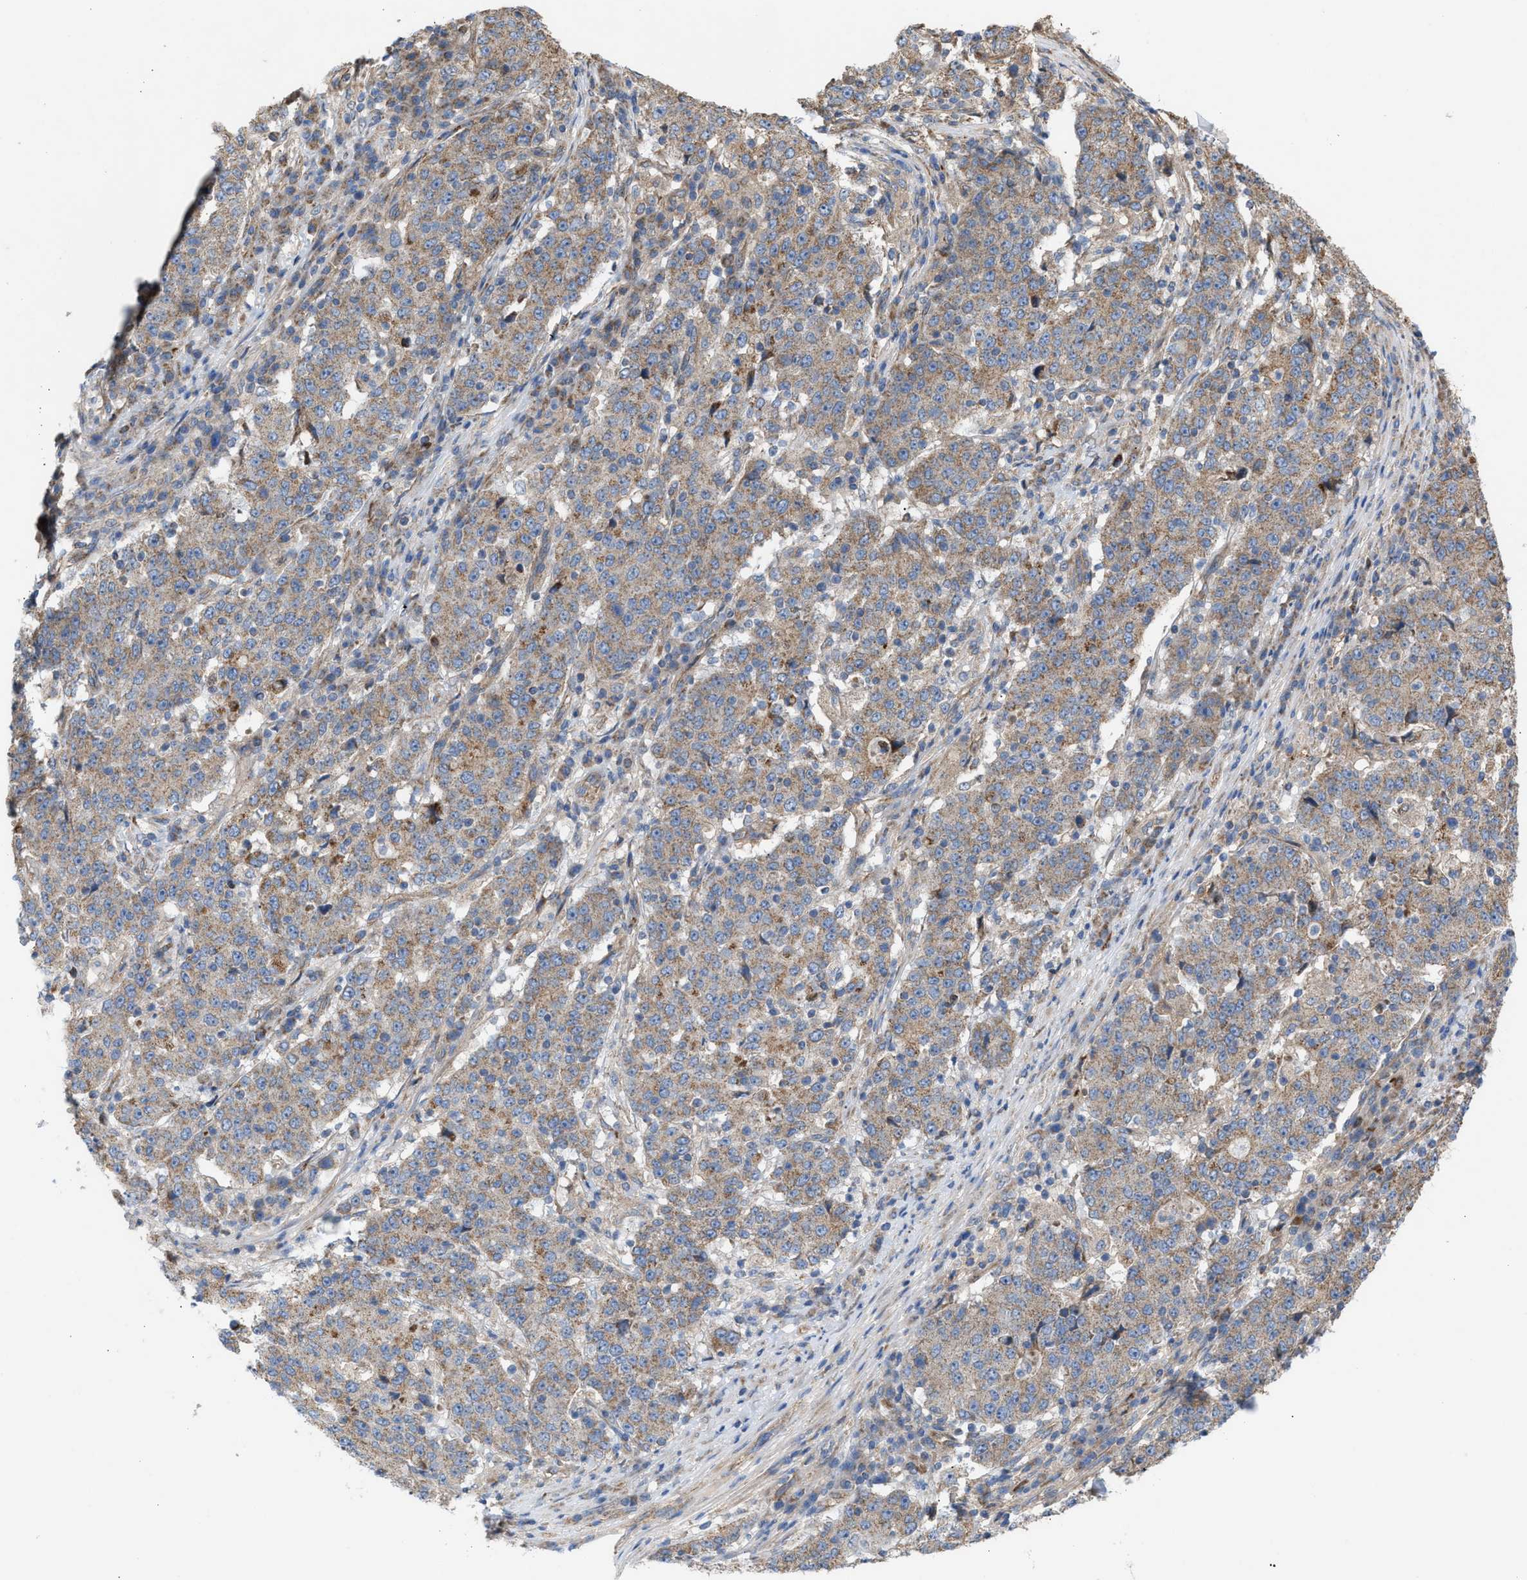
{"staining": {"intensity": "weak", "quantity": ">75%", "location": "cytoplasmic/membranous"}, "tissue": "stomach cancer", "cell_type": "Tumor cells", "image_type": "cancer", "snomed": [{"axis": "morphology", "description": "Adenocarcinoma, NOS"}, {"axis": "topography", "description": "Stomach"}], "caption": "A micrograph of adenocarcinoma (stomach) stained for a protein exhibits weak cytoplasmic/membranous brown staining in tumor cells. (brown staining indicates protein expression, while blue staining denotes nuclei).", "gene": "OXSM", "patient": {"sex": "male", "age": 59}}